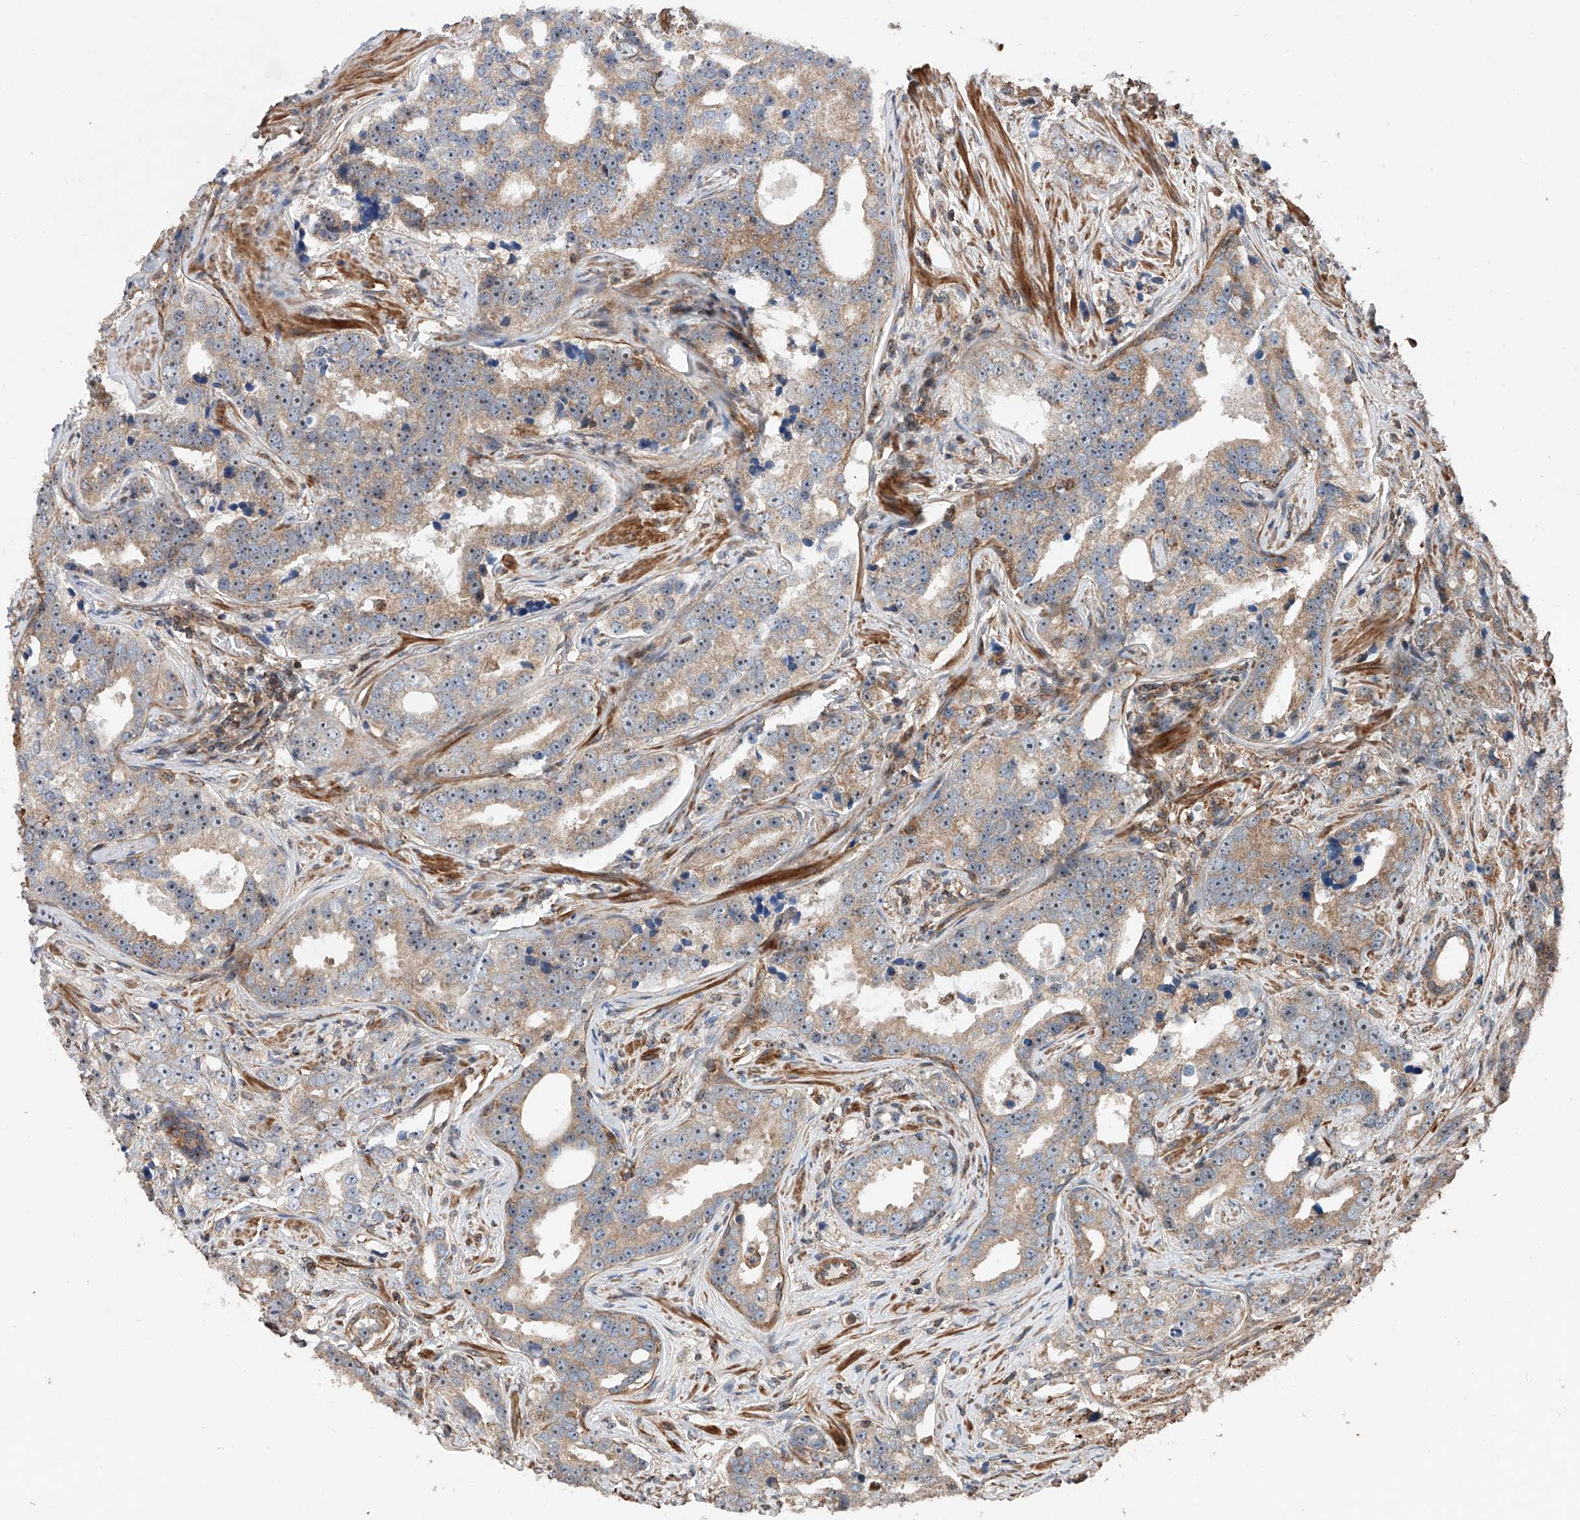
{"staining": {"intensity": "weak", "quantity": ">75%", "location": "cytoplasmic/membranous"}, "tissue": "prostate cancer", "cell_type": "Tumor cells", "image_type": "cancer", "snomed": [{"axis": "morphology", "description": "Adenocarcinoma, High grade"}, {"axis": "topography", "description": "Prostate"}], "caption": "Immunohistochemistry of prostate cancer exhibits low levels of weak cytoplasmic/membranous positivity in about >75% of tumor cells.", "gene": "PISD", "patient": {"sex": "male", "age": 62}}